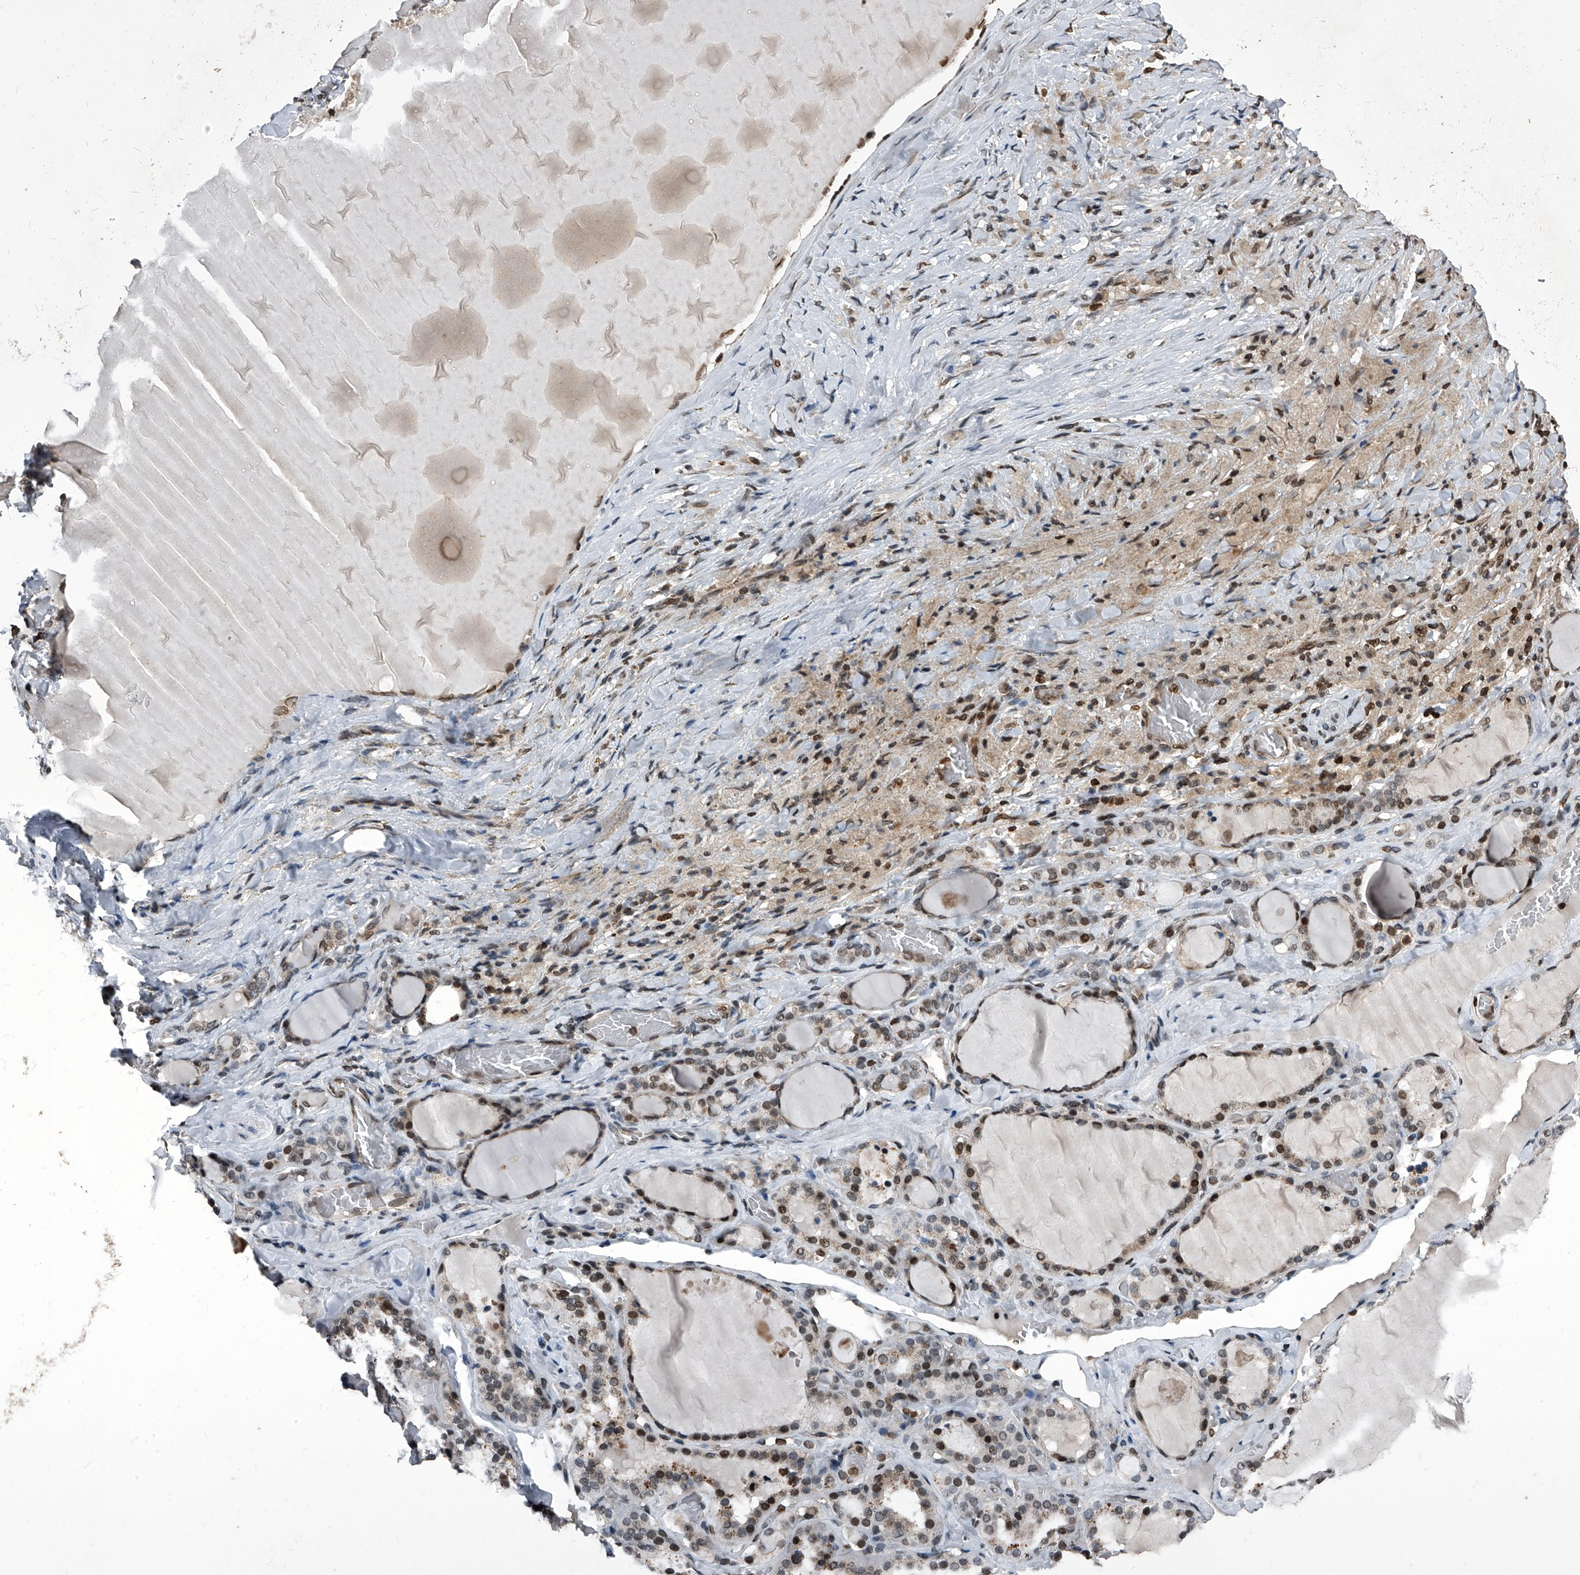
{"staining": {"intensity": "moderate", "quantity": ">75%", "location": "cytoplasmic/membranous,nuclear"}, "tissue": "thyroid gland", "cell_type": "Glandular cells", "image_type": "normal", "snomed": [{"axis": "morphology", "description": "Normal tissue, NOS"}, {"axis": "topography", "description": "Thyroid gland"}], "caption": "Immunohistochemistry (IHC) micrograph of normal thyroid gland stained for a protein (brown), which demonstrates medium levels of moderate cytoplasmic/membranous,nuclear positivity in about >75% of glandular cells.", "gene": "PHF20", "patient": {"sex": "female", "age": 22}}